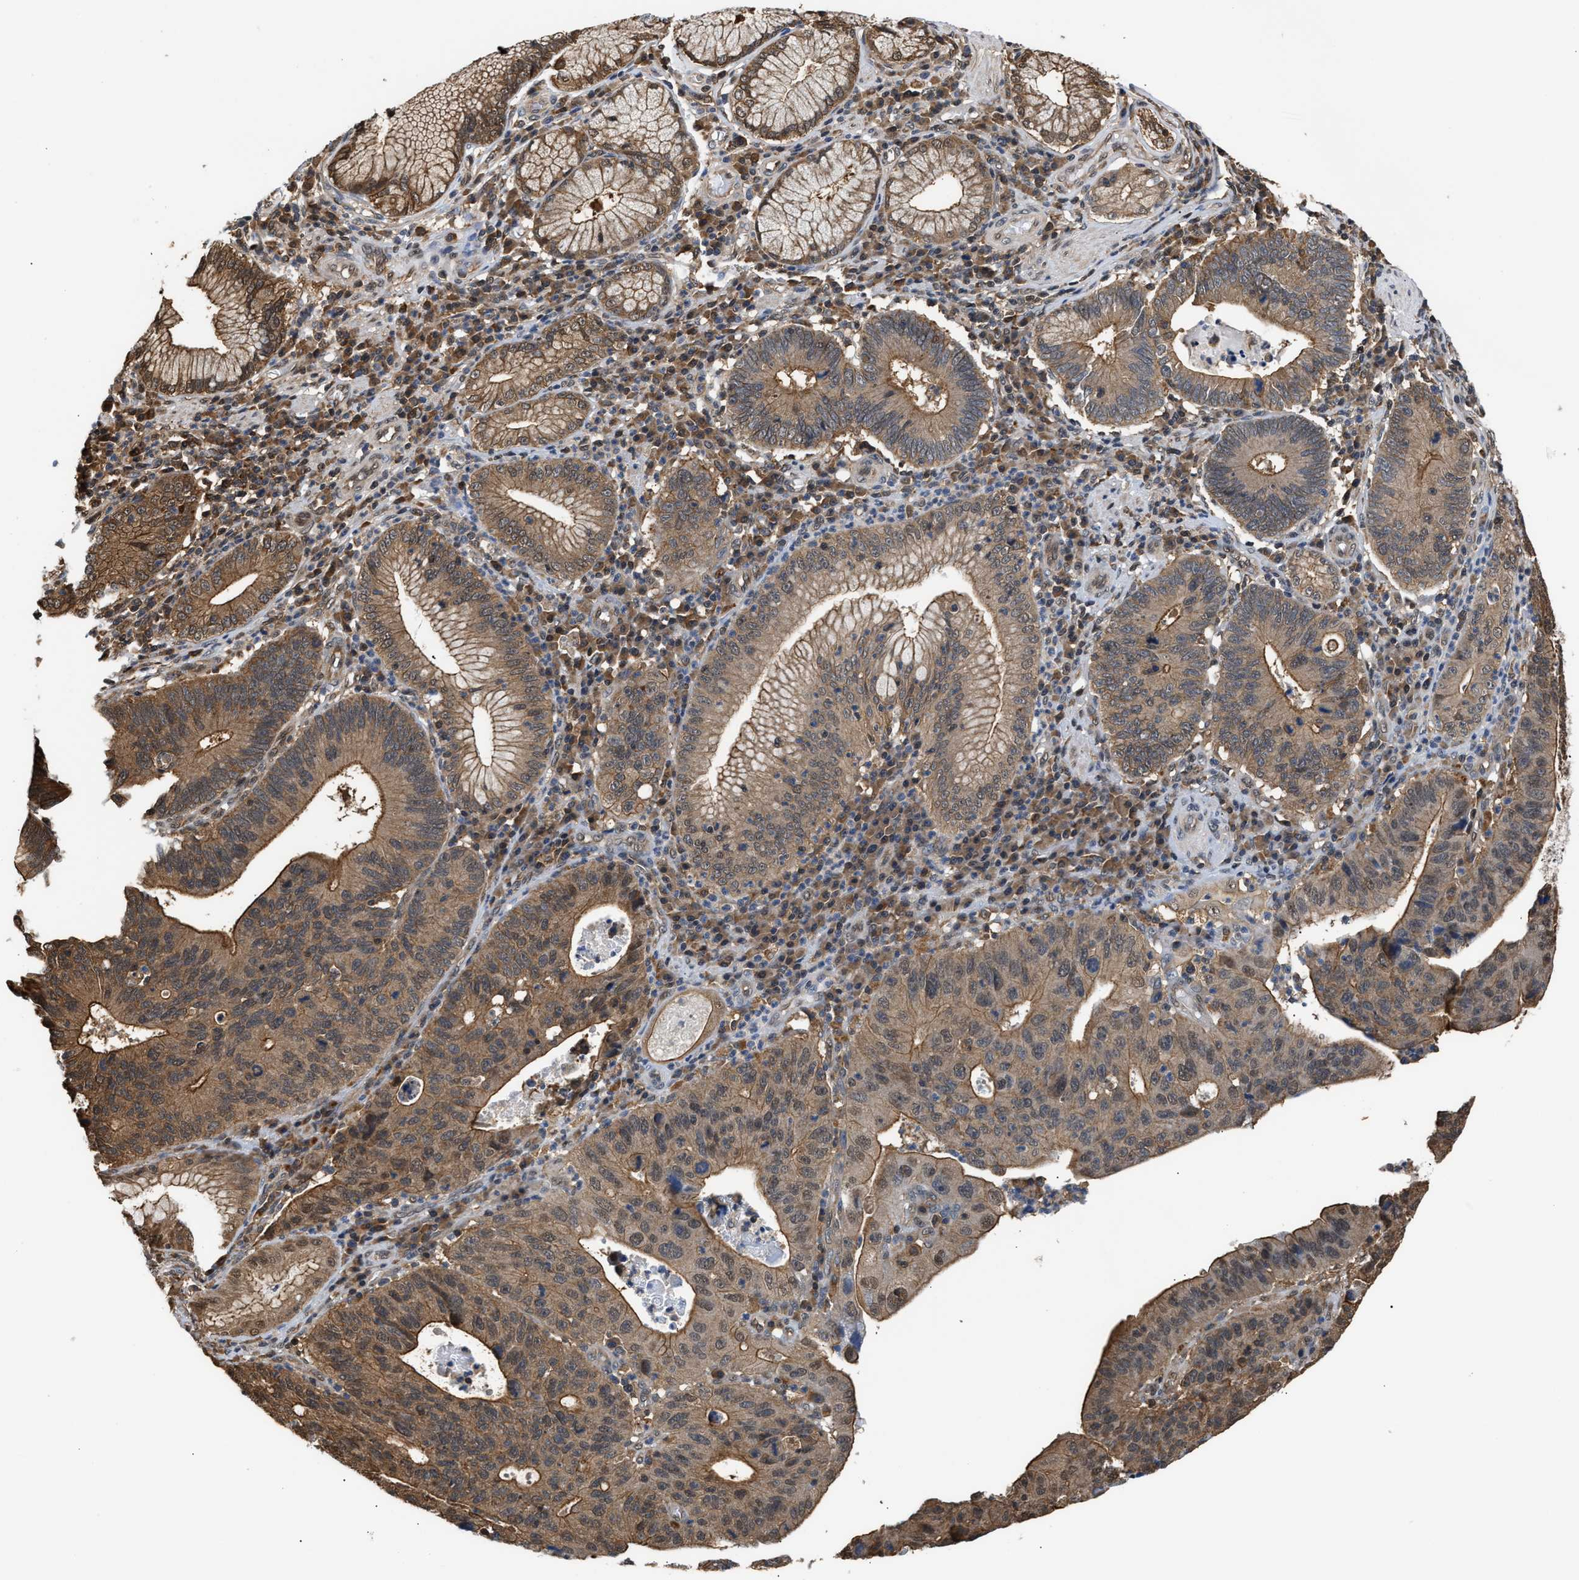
{"staining": {"intensity": "moderate", "quantity": ">75%", "location": "cytoplasmic/membranous,nuclear"}, "tissue": "stomach cancer", "cell_type": "Tumor cells", "image_type": "cancer", "snomed": [{"axis": "morphology", "description": "Adenocarcinoma, NOS"}, {"axis": "topography", "description": "Stomach"}], "caption": "Immunohistochemical staining of stomach adenocarcinoma displays moderate cytoplasmic/membranous and nuclear protein staining in approximately >75% of tumor cells.", "gene": "SCAI", "patient": {"sex": "male", "age": 59}}